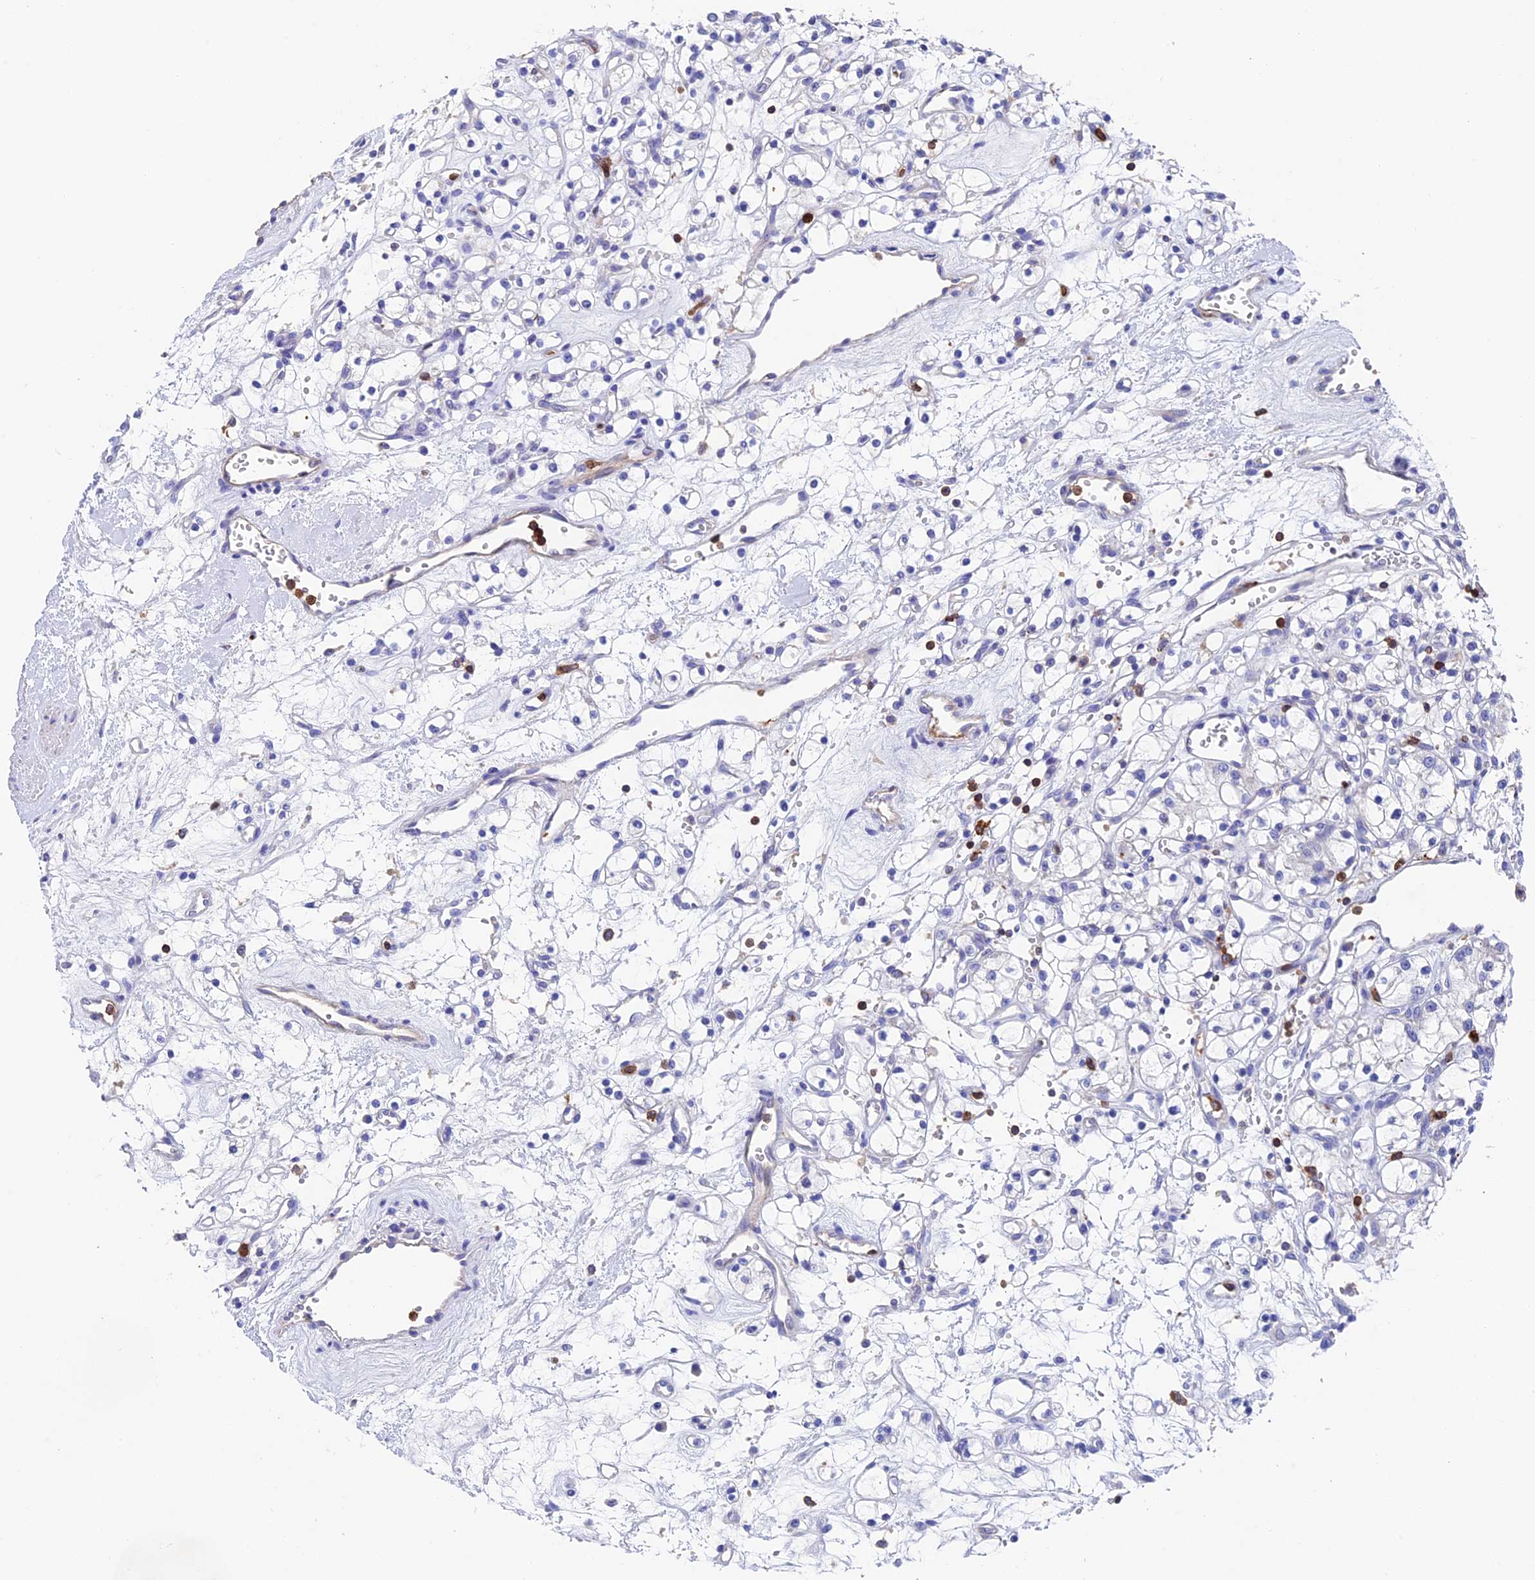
{"staining": {"intensity": "negative", "quantity": "none", "location": "none"}, "tissue": "renal cancer", "cell_type": "Tumor cells", "image_type": "cancer", "snomed": [{"axis": "morphology", "description": "Adenocarcinoma, NOS"}, {"axis": "topography", "description": "Kidney"}], "caption": "Immunohistochemical staining of human adenocarcinoma (renal) displays no significant positivity in tumor cells.", "gene": "ADAT1", "patient": {"sex": "female", "age": 59}}